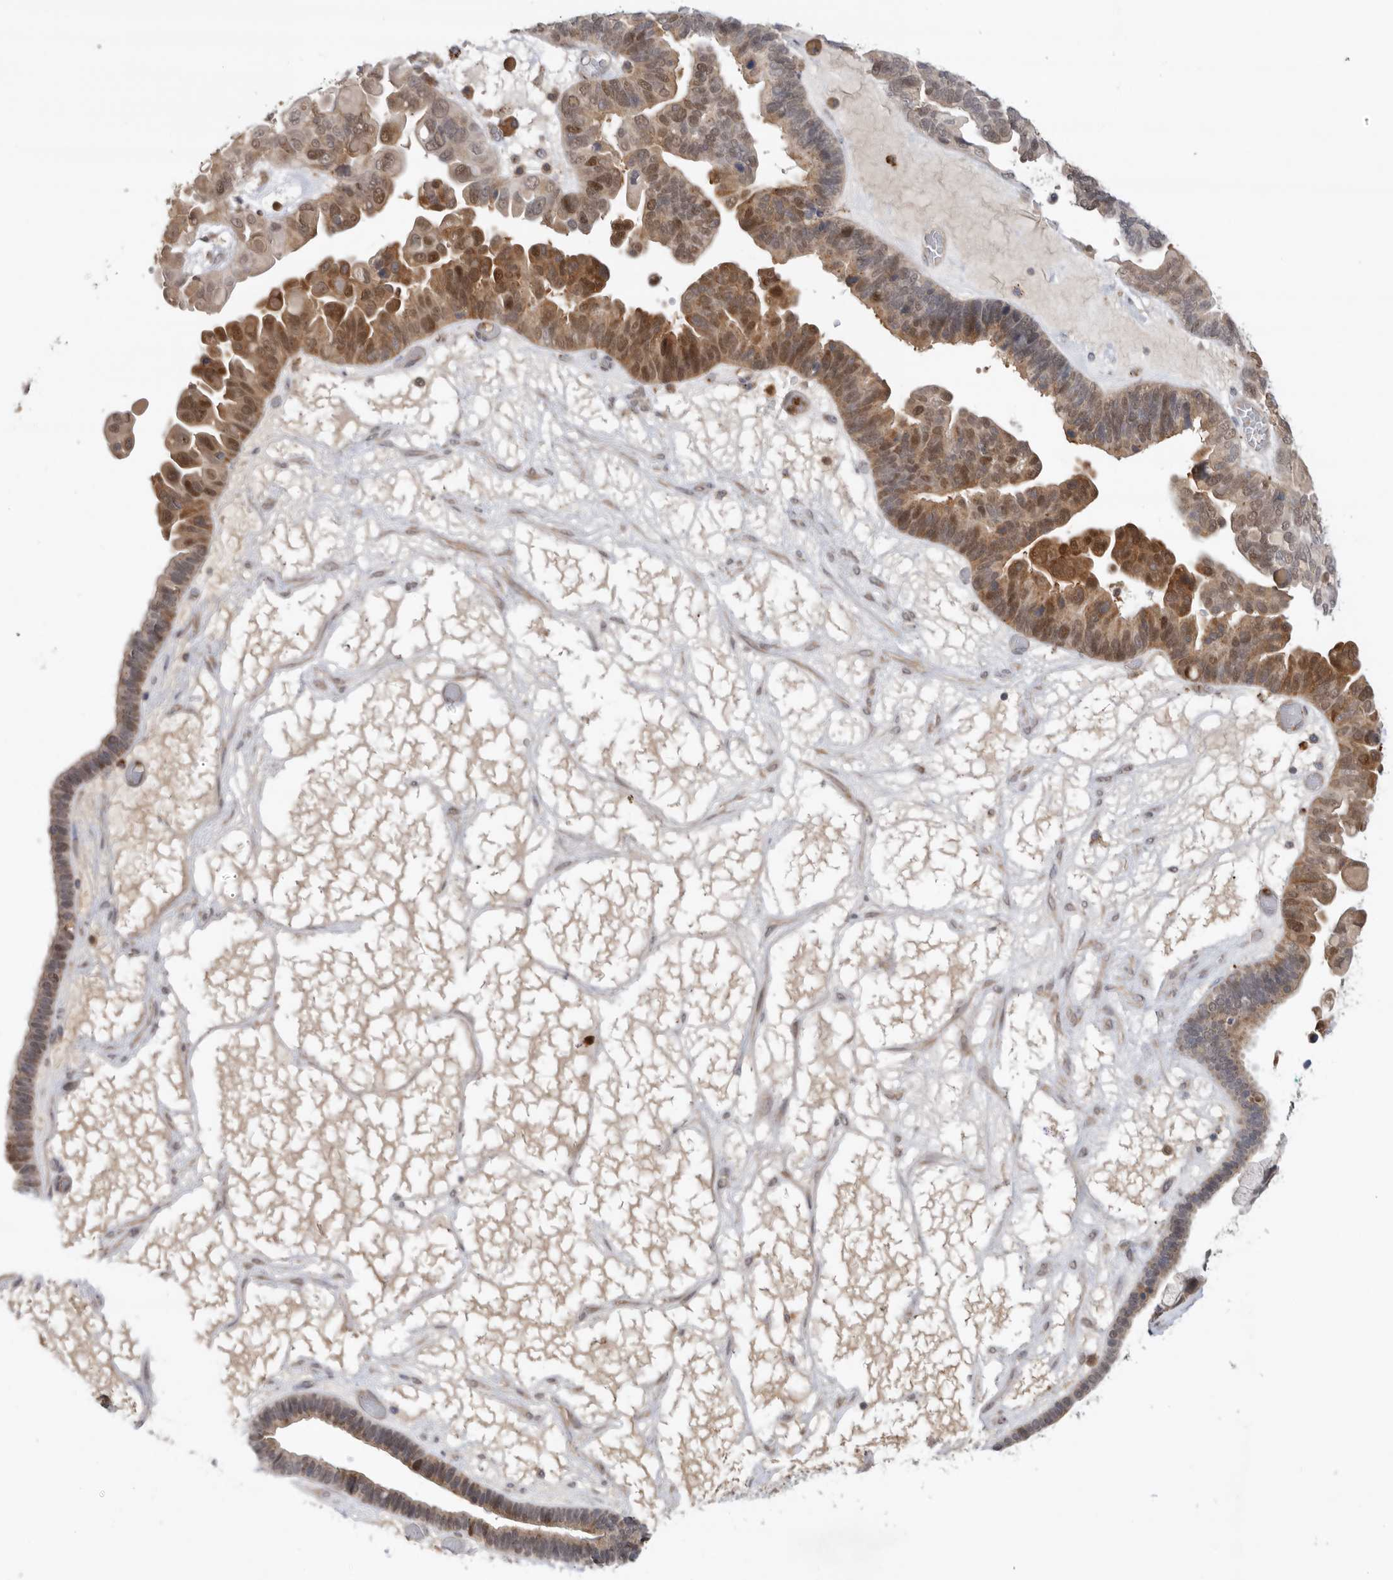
{"staining": {"intensity": "moderate", "quantity": ">75%", "location": "cytoplasmic/membranous"}, "tissue": "ovarian cancer", "cell_type": "Tumor cells", "image_type": "cancer", "snomed": [{"axis": "morphology", "description": "Cystadenocarcinoma, serous, NOS"}, {"axis": "topography", "description": "Ovary"}], "caption": "The photomicrograph reveals a brown stain indicating the presence of a protein in the cytoplasmic/membranous of tumor cells in ovarian cancer (serous cystadenocarcinoma).", "gene": "GNE", "patient": {"sex": "female", "age": 56}}